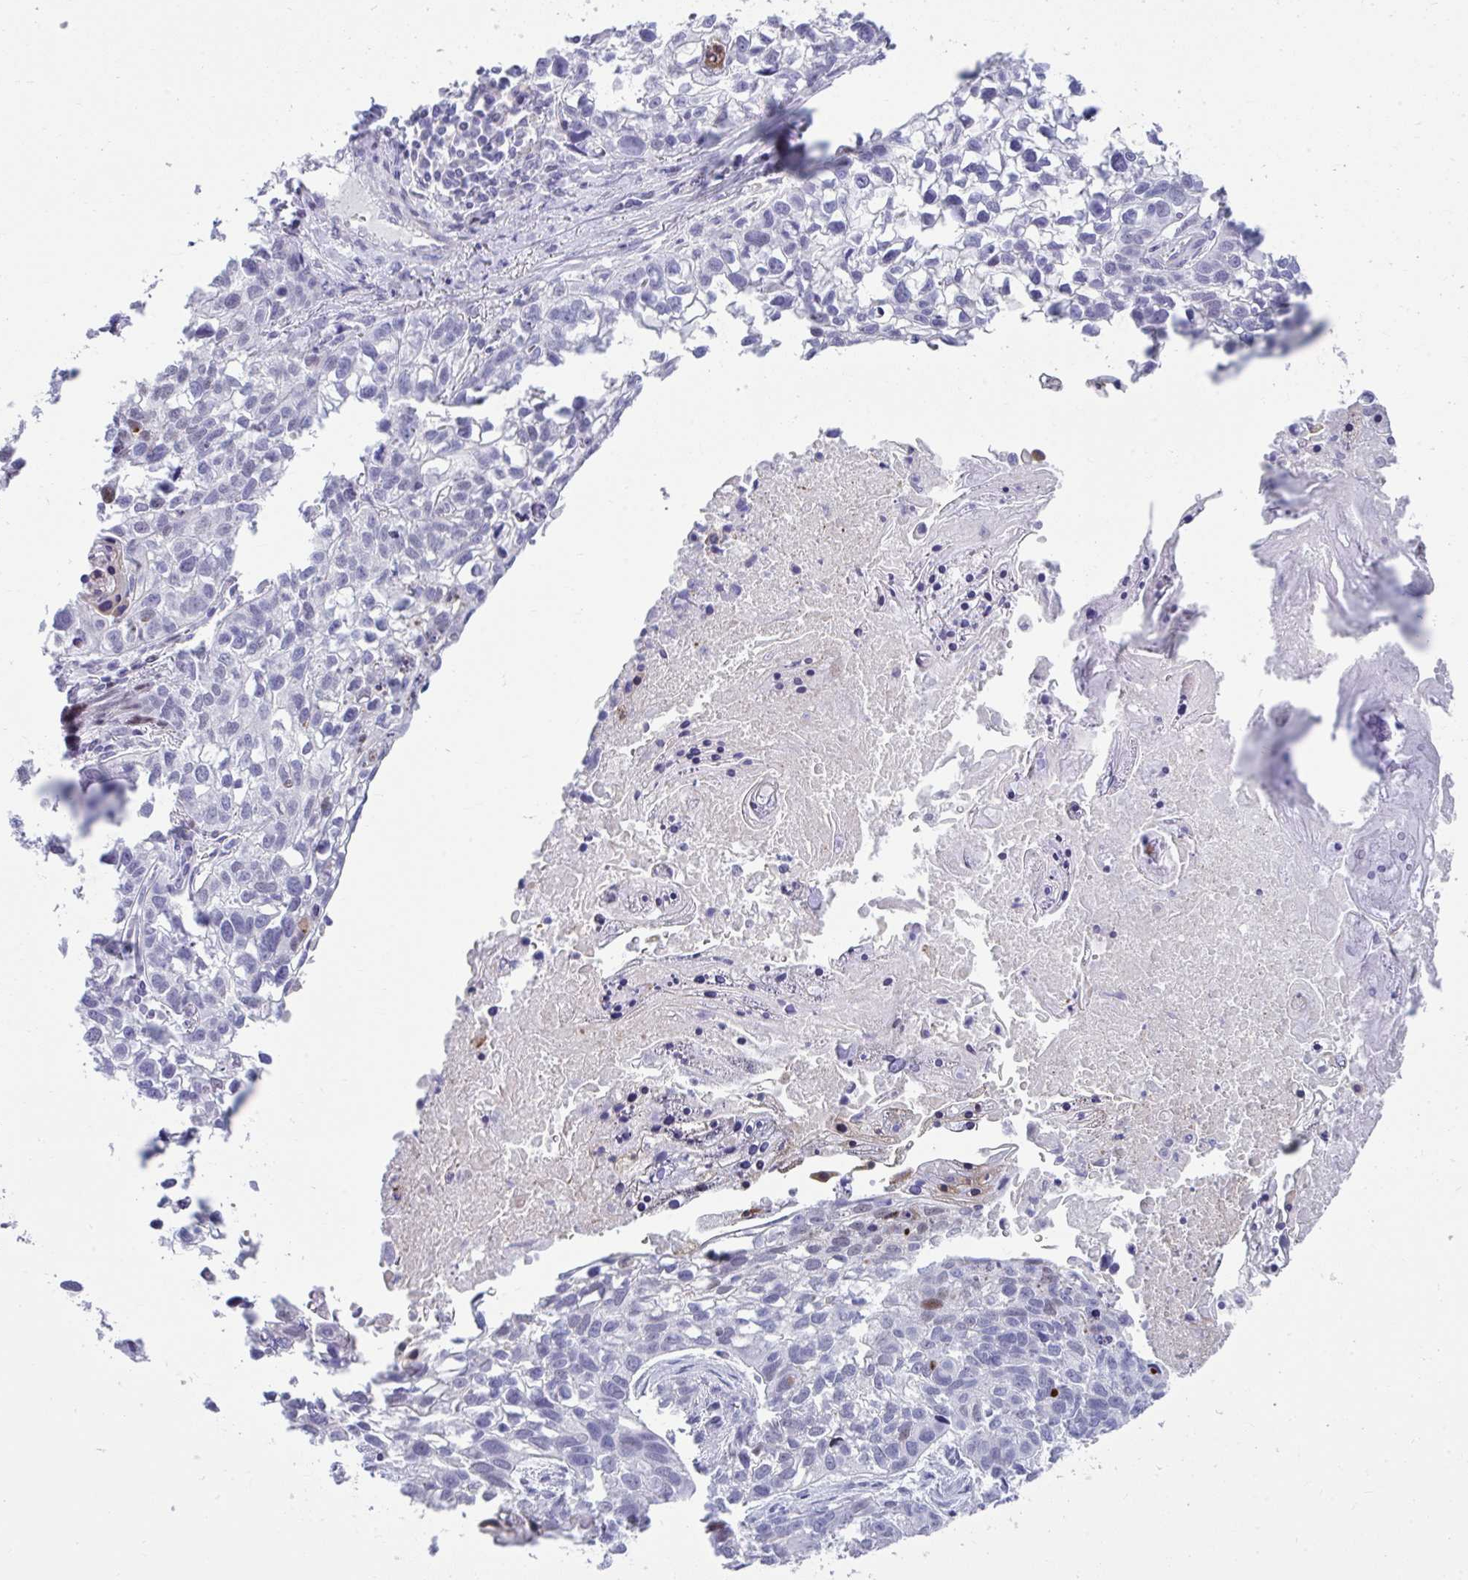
{"staining": {"intensity": "negative", "quantity": "none", "location": "none"}, "tissue": "lung cancer", "cell_type": "Tumor cells", "image_type": "cancer", "snomed": [{"axis": "morphology", "description": "Squamous cell carcinoma, NOS"}, {"axis": "topography", "description": "Lung"}], "caption": "IHC of lung squamous cell carcinoma exhibits no expression in tumor cells. (DAB immunohistochemistry, high magnification).", "gene": "ISL1", "patient": {"sex": "male", "age": 74}}